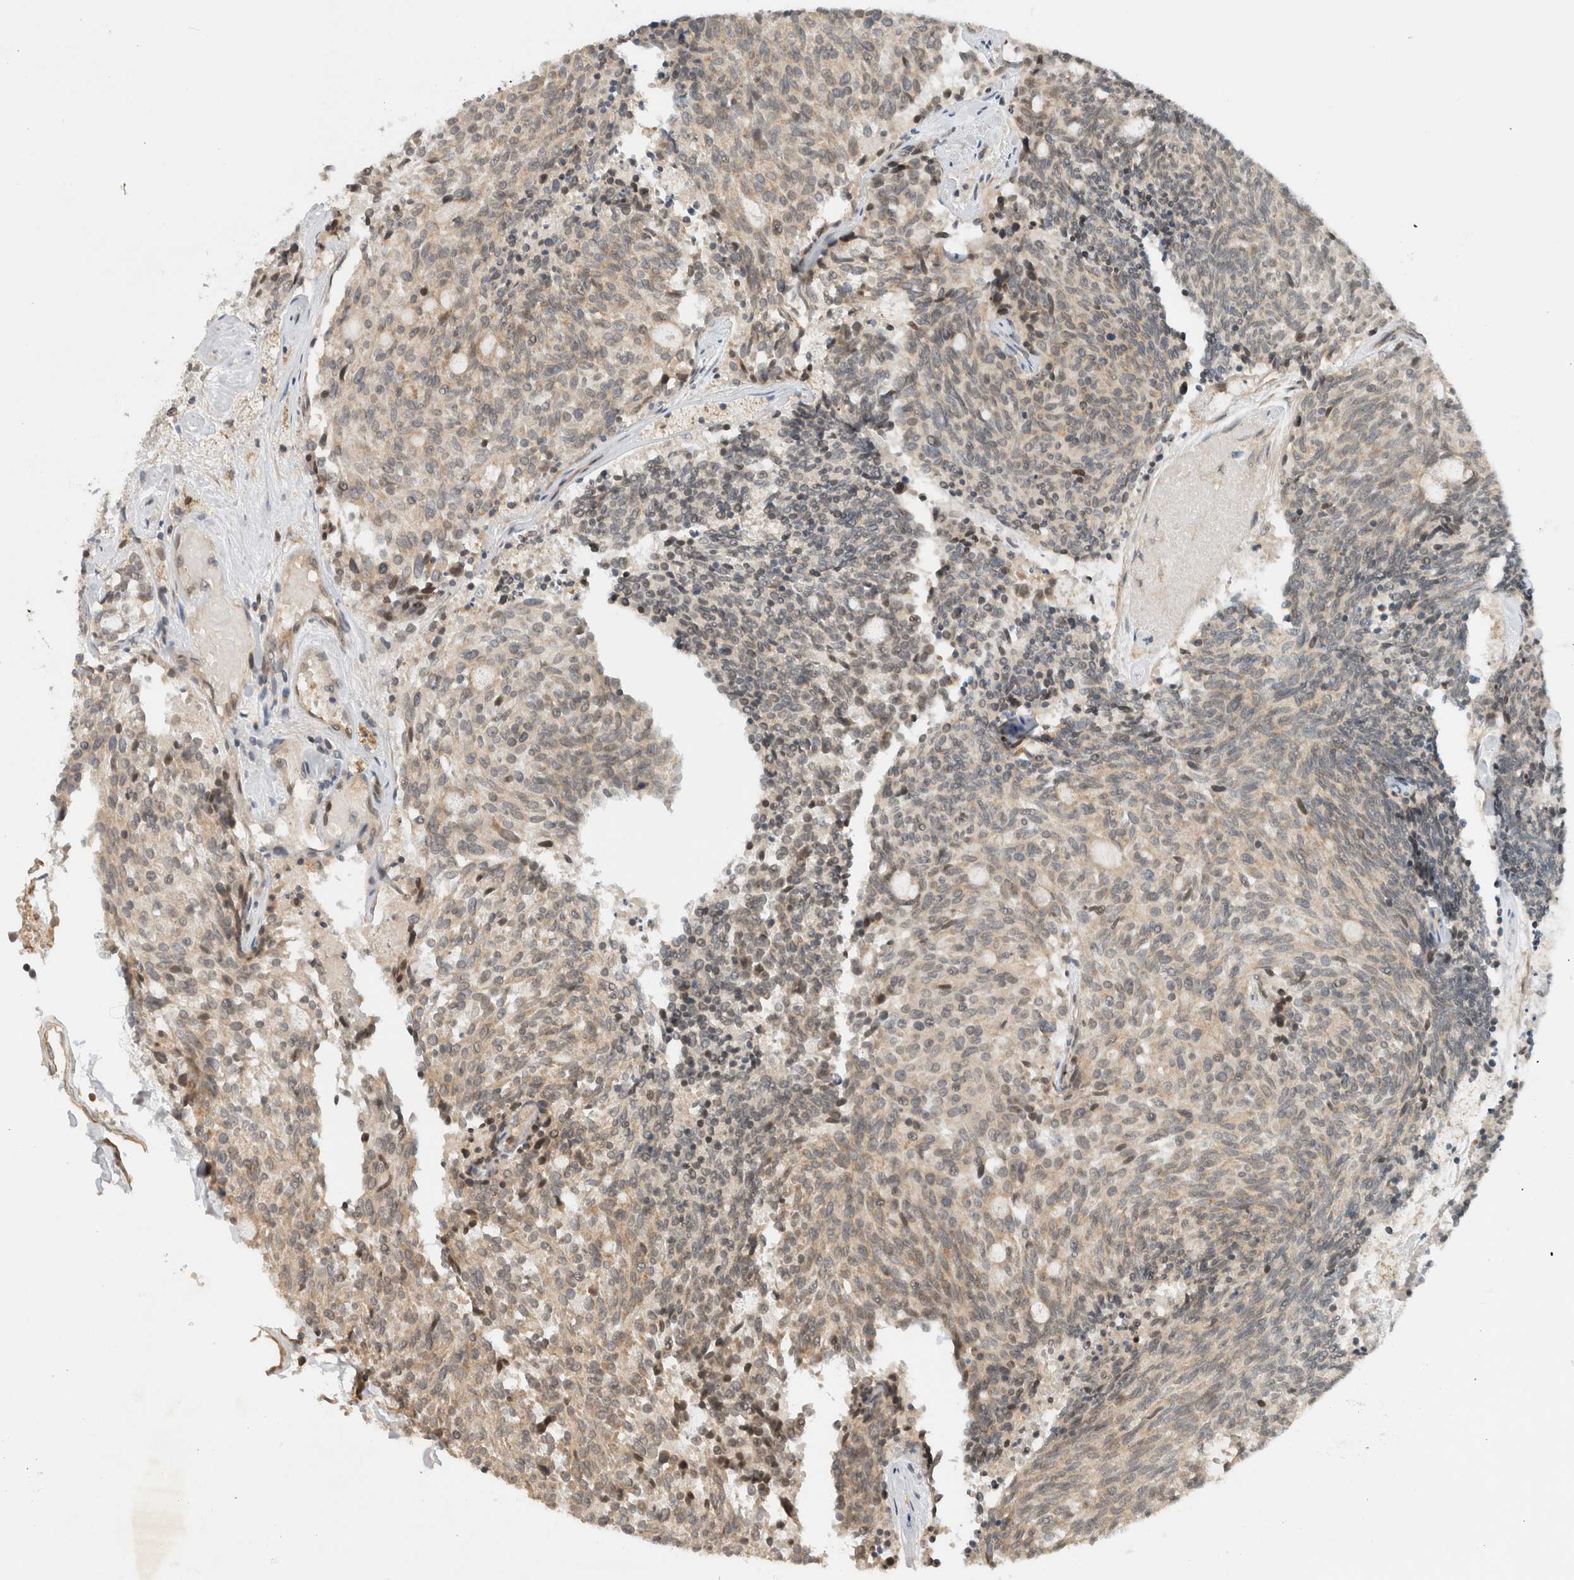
{"staining": {"intensity": "weak", "quantity": ">75%", "location": "cytoplasmic/membranous"}, "tissue": "carcinoid", "cell_type": "Tumor cells", "image_type": "cancer", "snomed": [{"axis": "morphology", "description": "Carcinoid, malignant, NOS"}, {"axis": "topography", "description": "Pancreas"}], "caption": "Weak cytoplasmic/membranous protein expression is present in approximately >75% of tumor cells in carcinoid (malignant). (IHC, brightfield microscopy, high magnification).", "gene": "CAAP1", "patient": {"sex": "female", "age": 54}}